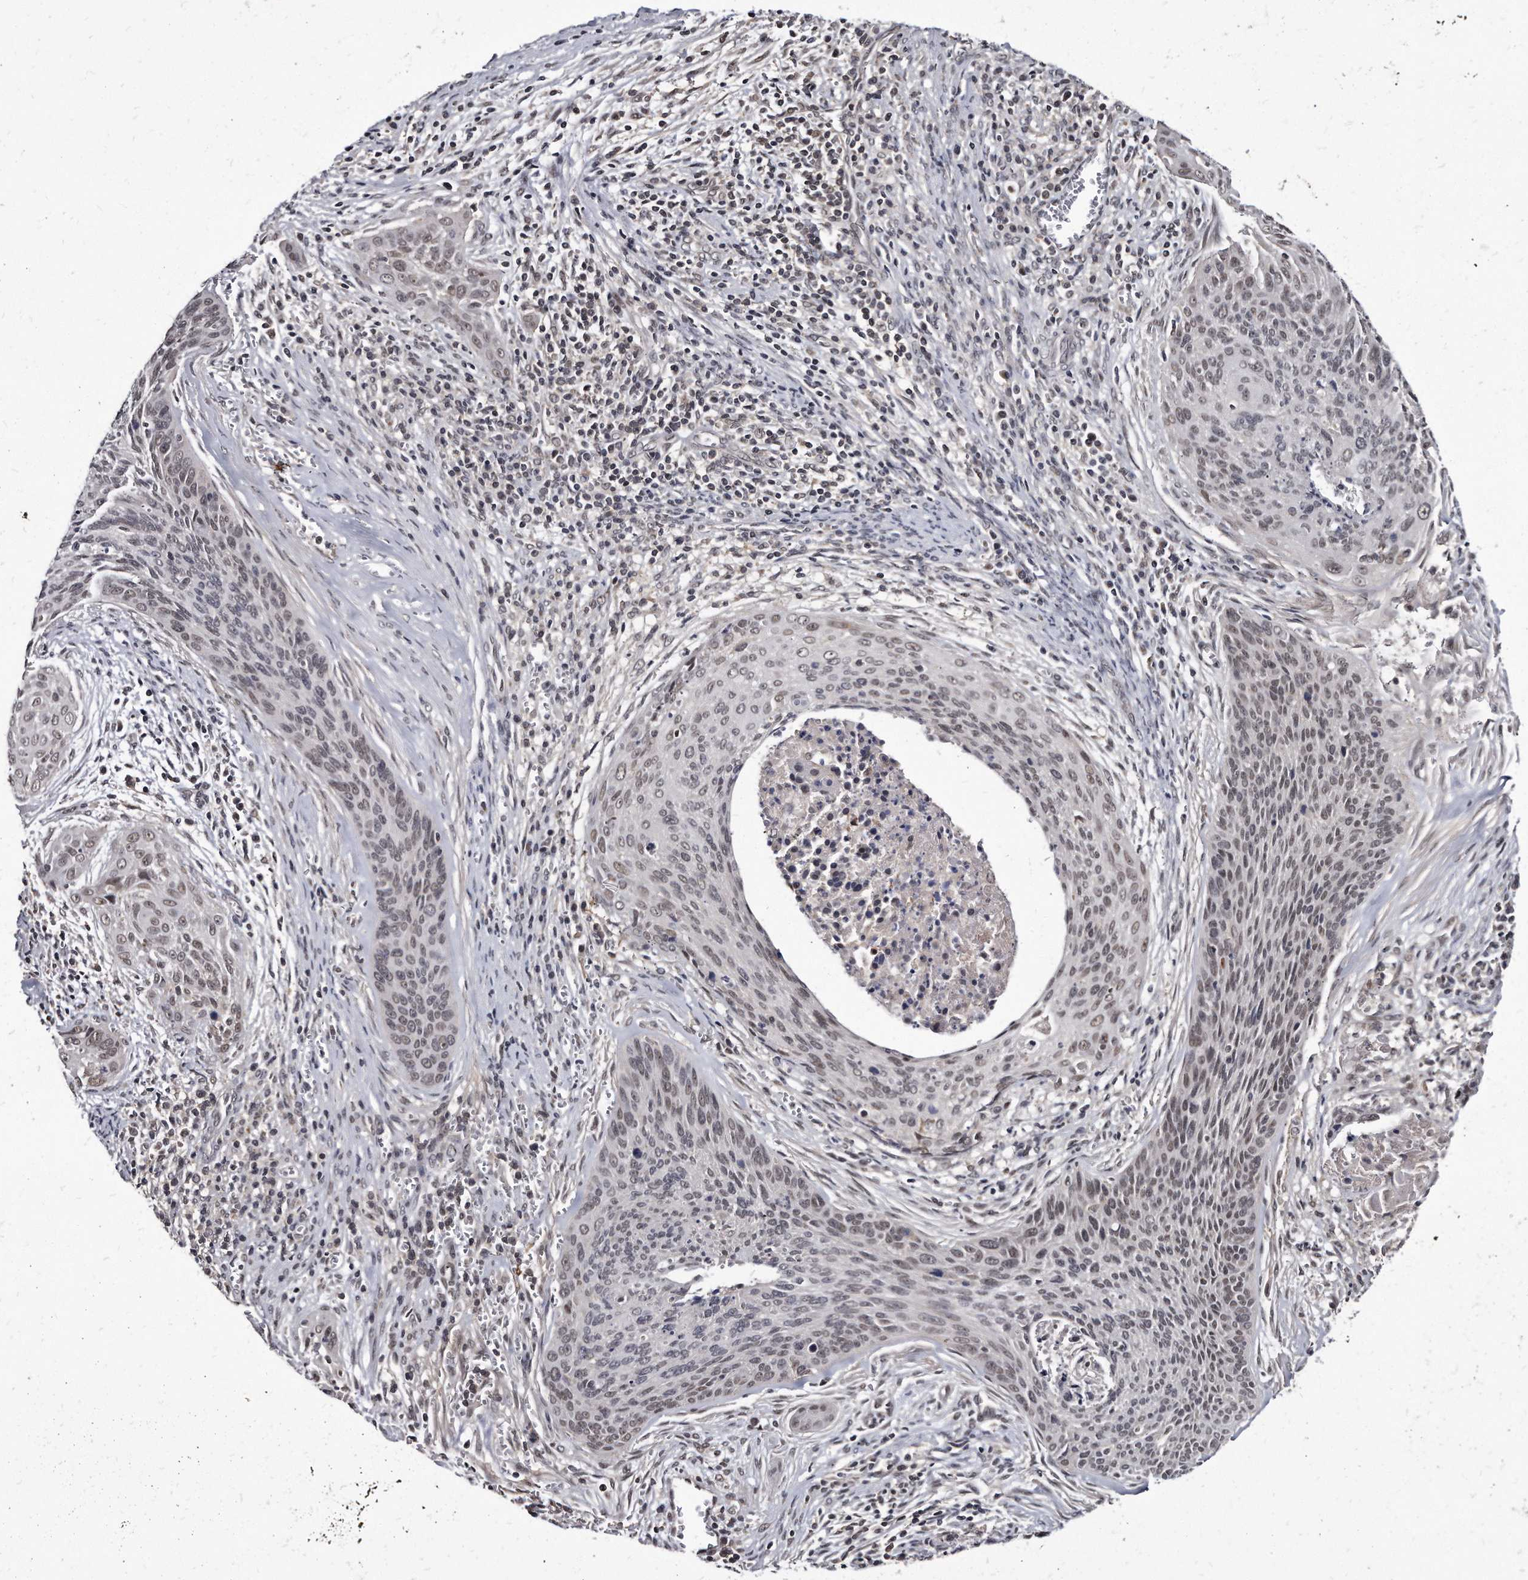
{"staining": {"intensity": "moderate", "quantity": ">75%", "location": "nuclear"}, "tissue": "cervical cancer", "cell_type": "Tumor cells", "image_type": "cancer", "snomed": [{"axis": "morphology", "description": "Squamous cell carcinoma, NOS"}, {"axis": "topography", "description": "Cervix"}], "caption": "Moderate nuclear expression is identified in about >75% of tumor cells in cervical cancer.", "gene": "KLHDC3", "patient": {"sex": "female", "age": 55}}